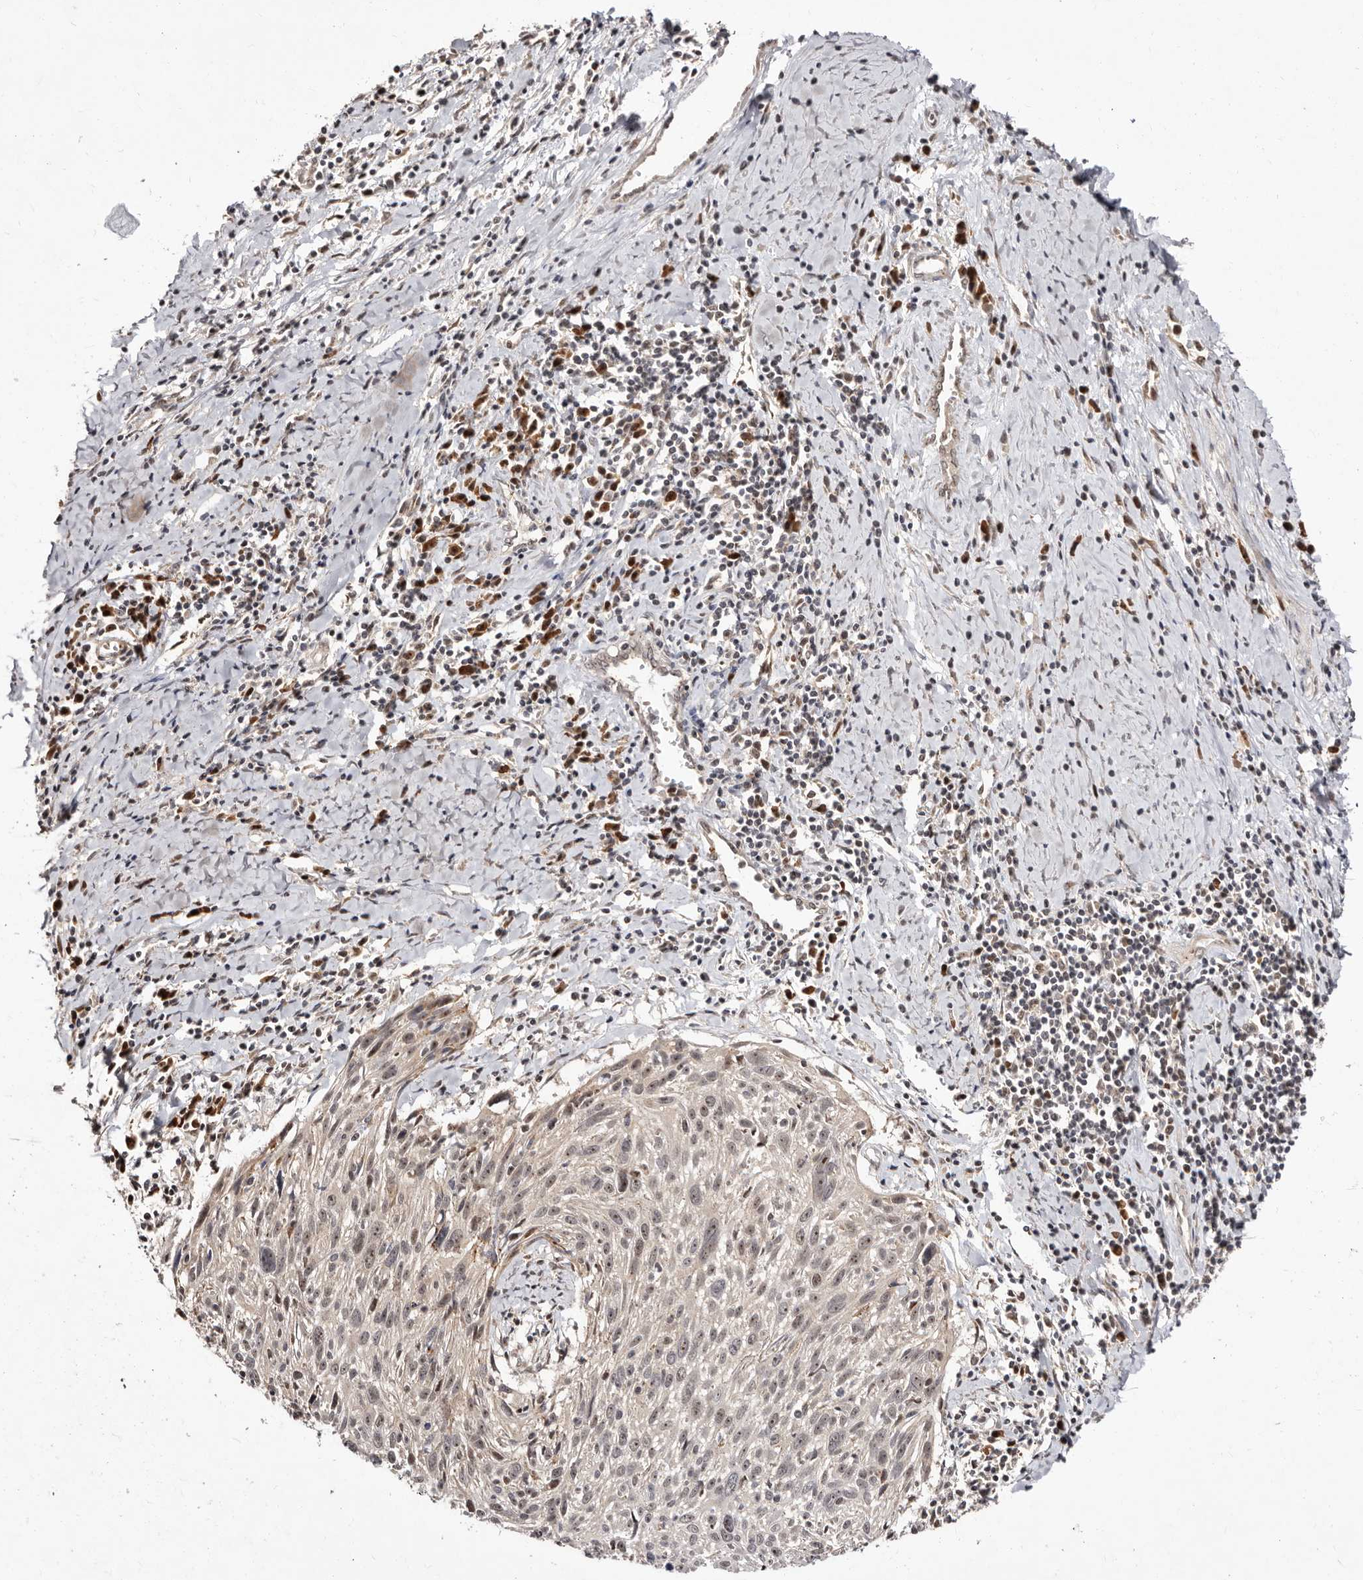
{"staining": {"intensity": "negative", "quantity": "none", "location": "none"}, "tissue": "cervical cancer", "cell_type": "Tumor cells", "image_type": "cancer", "snomed": [{"axis": "morphology", "description": "Squamous cell carcinoma, NOS"}, {"axis": "topography", "description": "Cervix"}], "caption": "This is a histopathology image of IHC staining of cervical cancer, which shows no positivity in tumor cells.", "gene": "APOL6", "patient": {"sex": "female", "age": 51}}